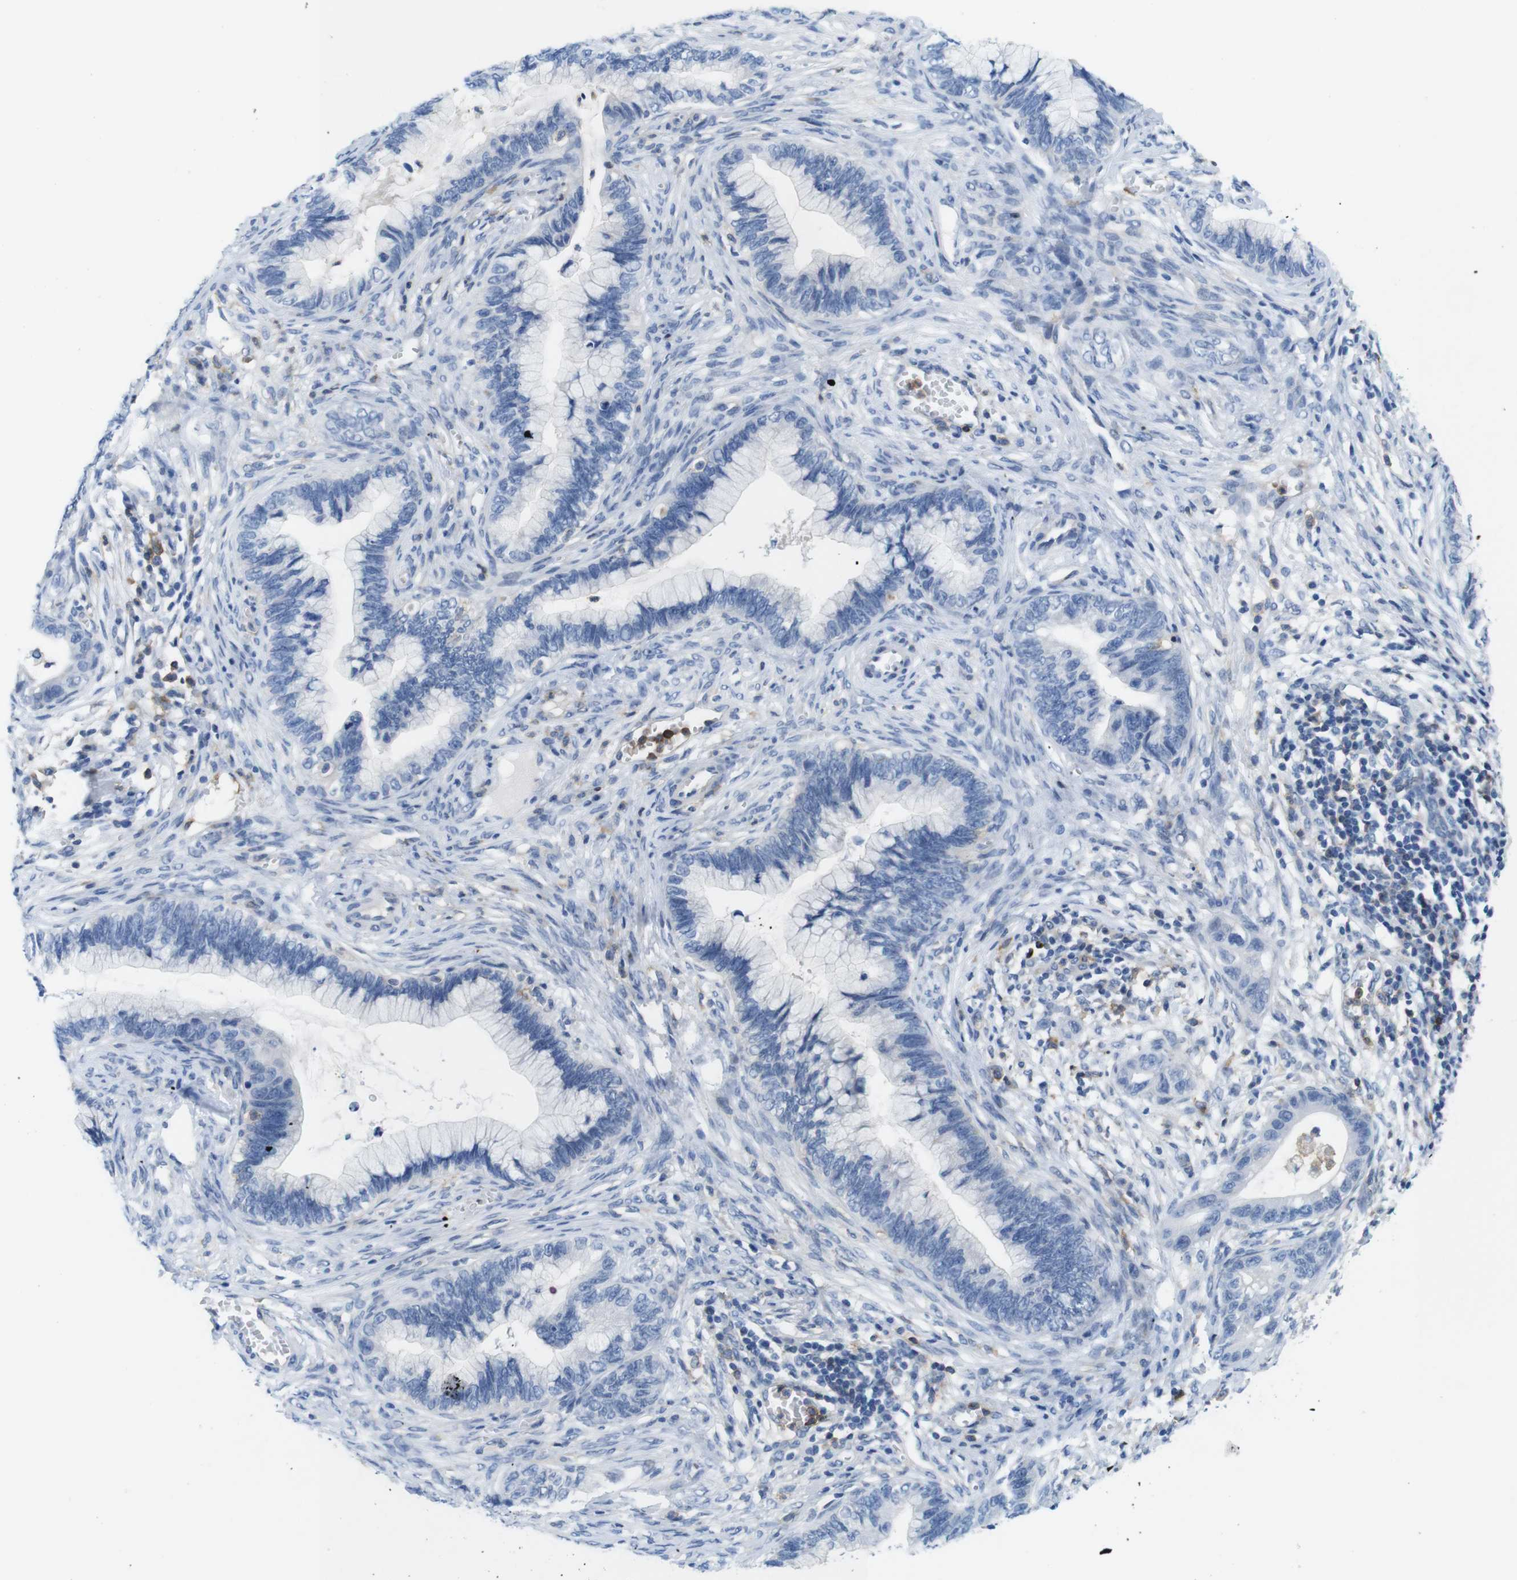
{"staining": {"intensity": "negative", "quantity": "none", "location": "none"}, "tissue": "cervical cancer", "cell_type": "Tumor cells", "image_type": "cancer", "snomed": [{"axis": "morphology", "description": "Adenocarcinoma, NOS"}, {"axis": "topography", "description": "Cervix"}], "caption": "This is a micrograph of immunohistochemistry staining of cervical adenocarcinoma, which shows no staining in tumor cells. (Brightfield microscopy of DAB IHC at high magnification).", "gene": "CD300C", "patient": {"sex": "female", "age": 44}}